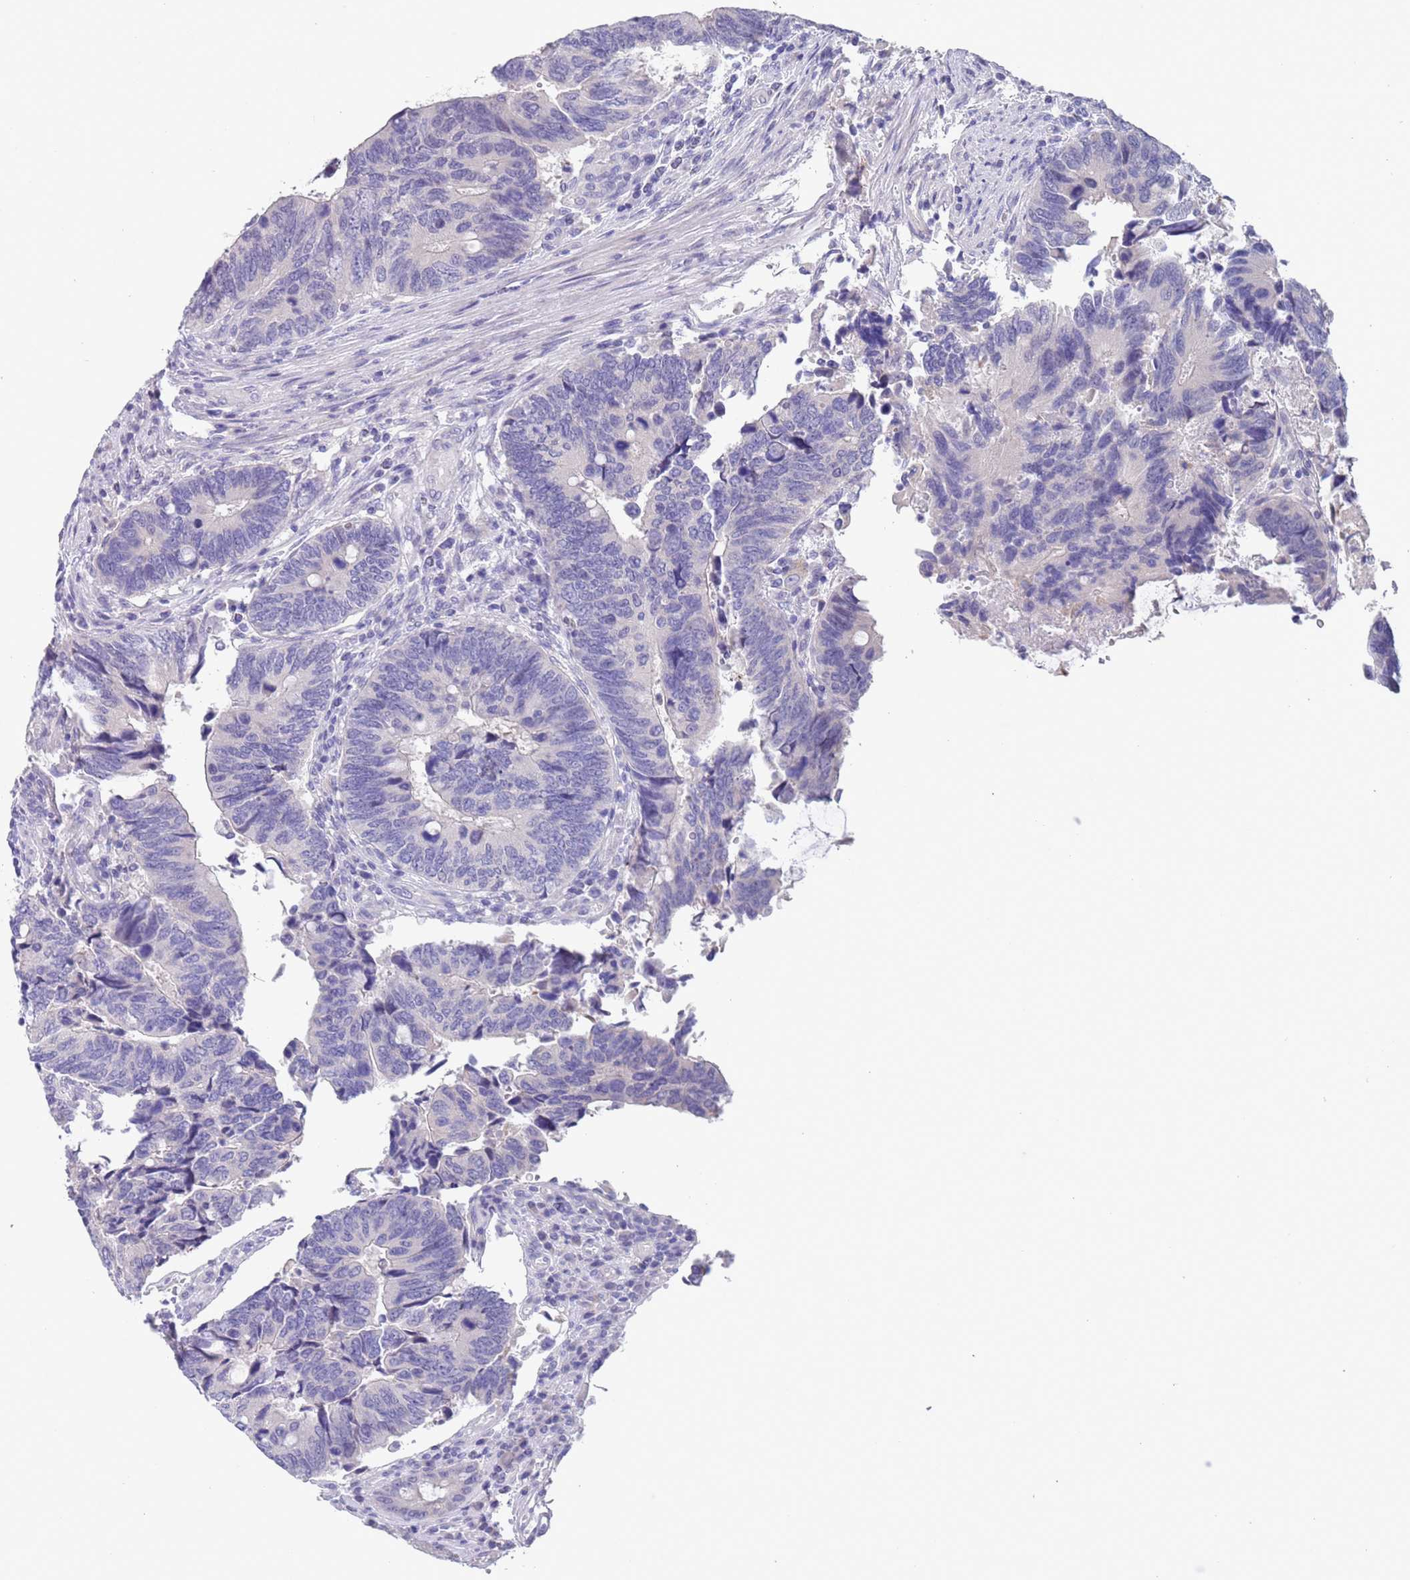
{"staining": {"intensity": "negative", "quantity": "none", "location": "none"}, "tissue": "colorectal cancer", "cell_type": "Tumor cells", "image_type": "cancer", "snomed": [{"axis": "morphology", "description": "Adenocarcinoma, NOS"}, {"axis": "topography", "description": "Colon"}], "caption": "This is an immunohistochemistry histopathology image of human colorectal cancer. There is no positivity in tumor cells.", "gene": "SPIRE2", "patient": {"sex": "male", "age": 87}}